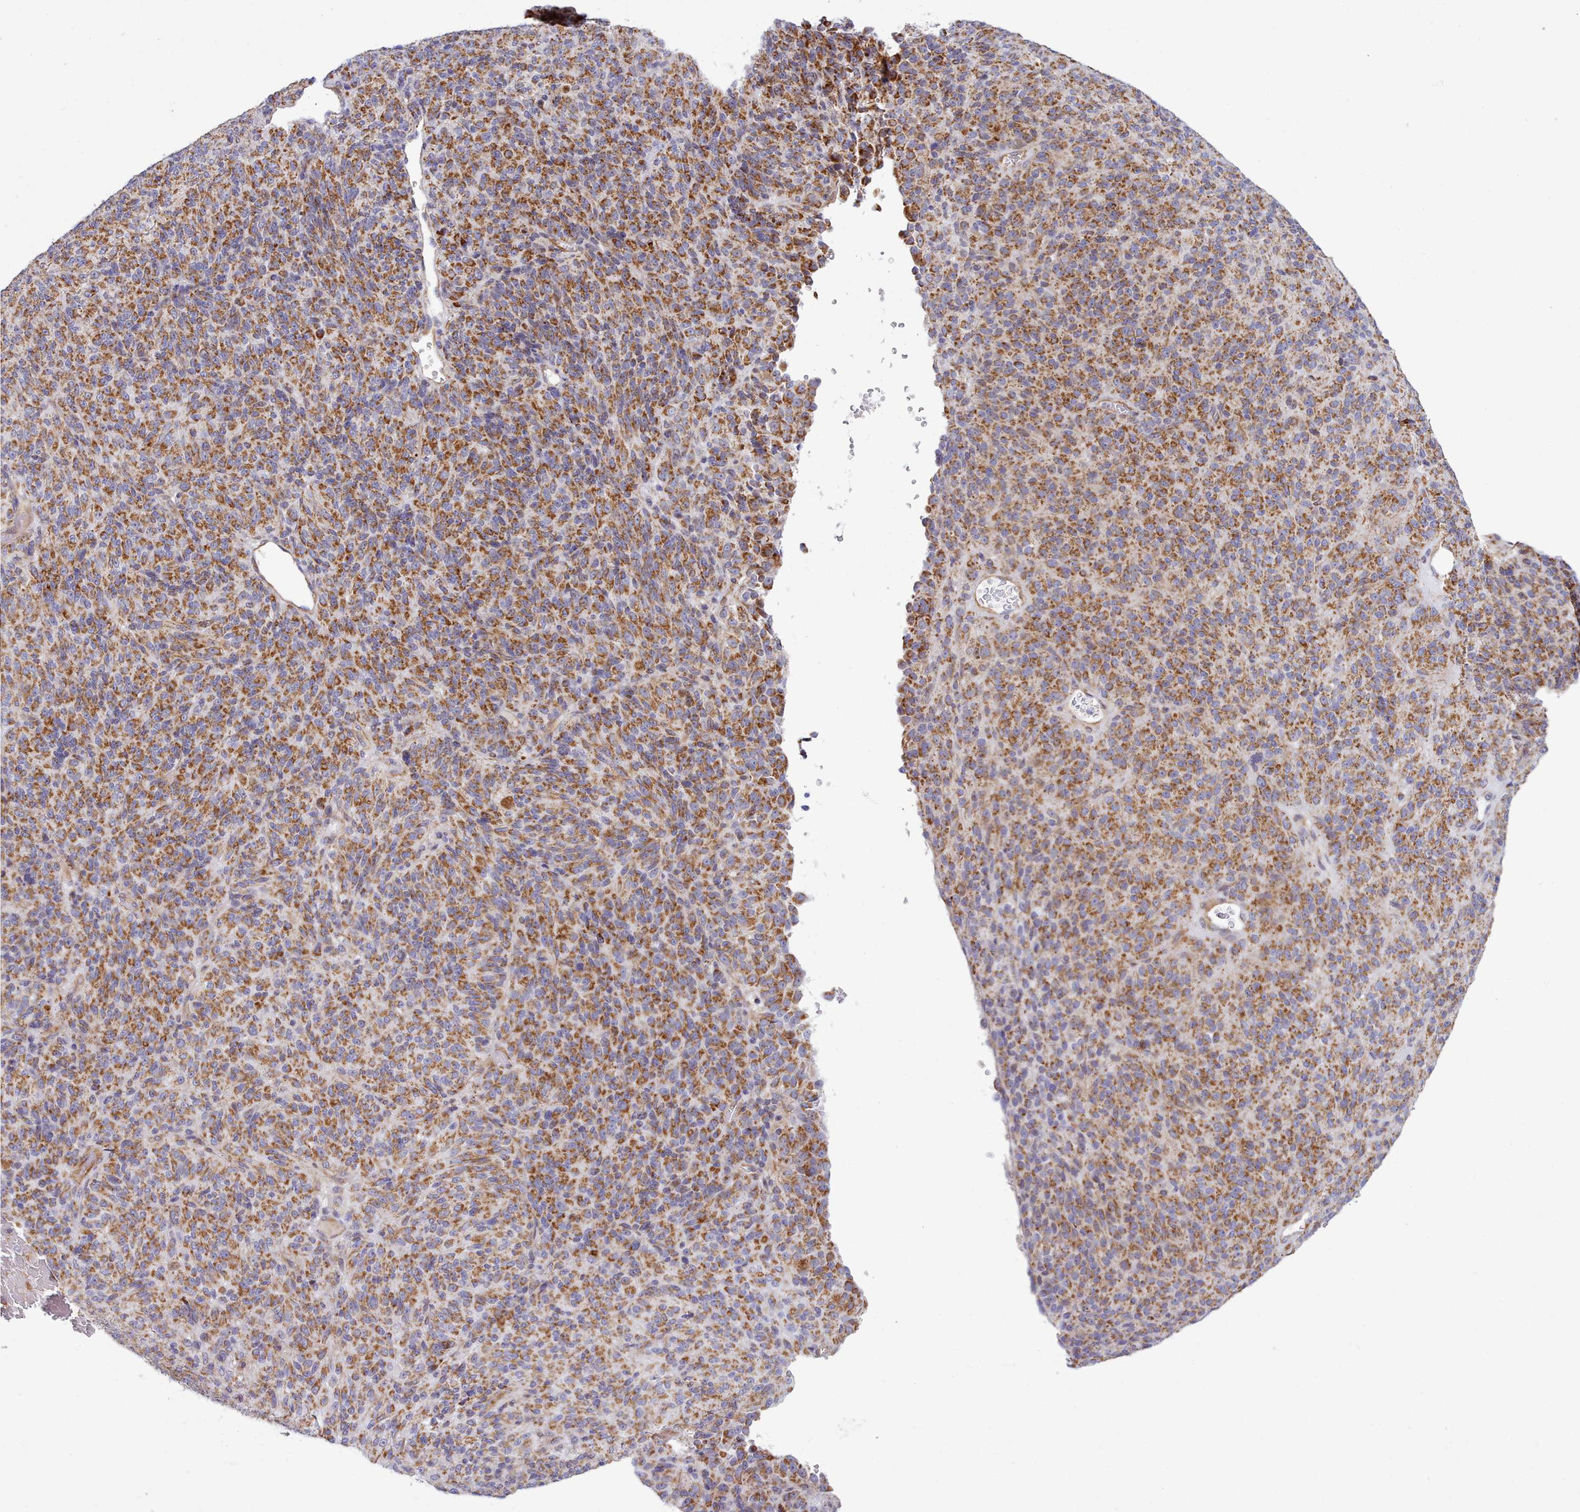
{"staining": {"intensity": "strong", "quantity": ">75%", "location": "cytoplasmic/membranous"}, "tissue": "melanoma", "cell_type": "Tumor cells", "image_type": "cancer", "snomed": [{"axis": "morphology", "description": "Malignant melanoma, Metastatic site"}, {"axis": "topography", "description": "Brain"}], "caption": "Immunohistochemistry (IHC) histopathology image of neoplastic tissue: human malignant melanoma (metastatic site) stained using immunohistochemistry (IHC) displays high levels of strong protein expression localized specifically in the cytoplasmic/membranous of tumor cells, appearing as a cytoplasmic/membranous brown color.", "gene": "MRPL21", "patient": {"sex": "female", "age": 56}}